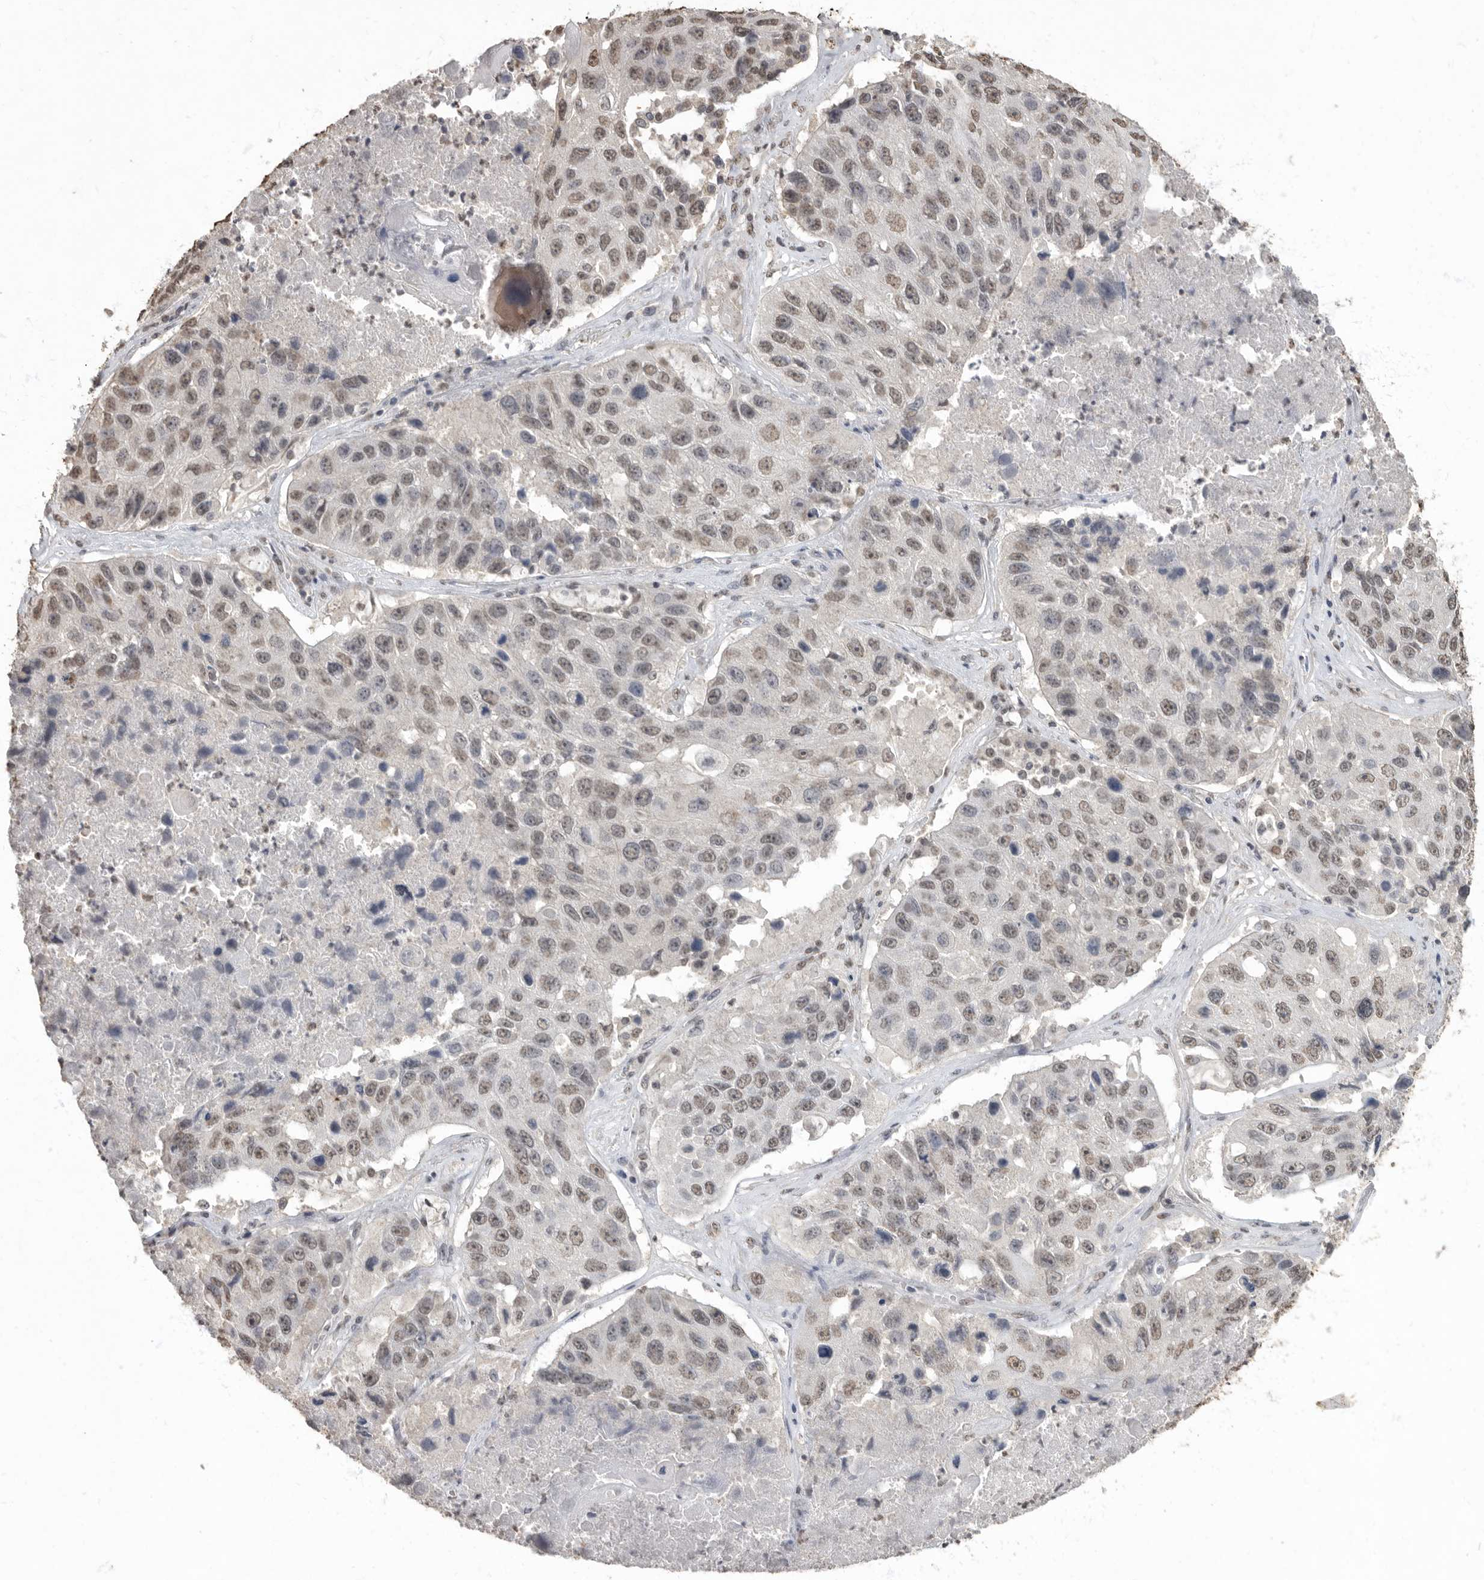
{"staining": {"intensity": "weak", "quantity": ">75%", "location": "nuclear"}, "tissue": "lung cancer", "cell_type": "Tumor cells", "image_type": "cancer", "snomed": [{"axis": "morphology", "description": "Squamous cell carcinoma, NOS"}, {"axis": "topography", "description": "Lung"}], "caption": "Squamous cell carcinoma (lung) tissue demonstrates weak nuclear positivity in about >75% of tumor cells", "gene": "NBL1", "patient": {"sex": "male", "age": 61}}